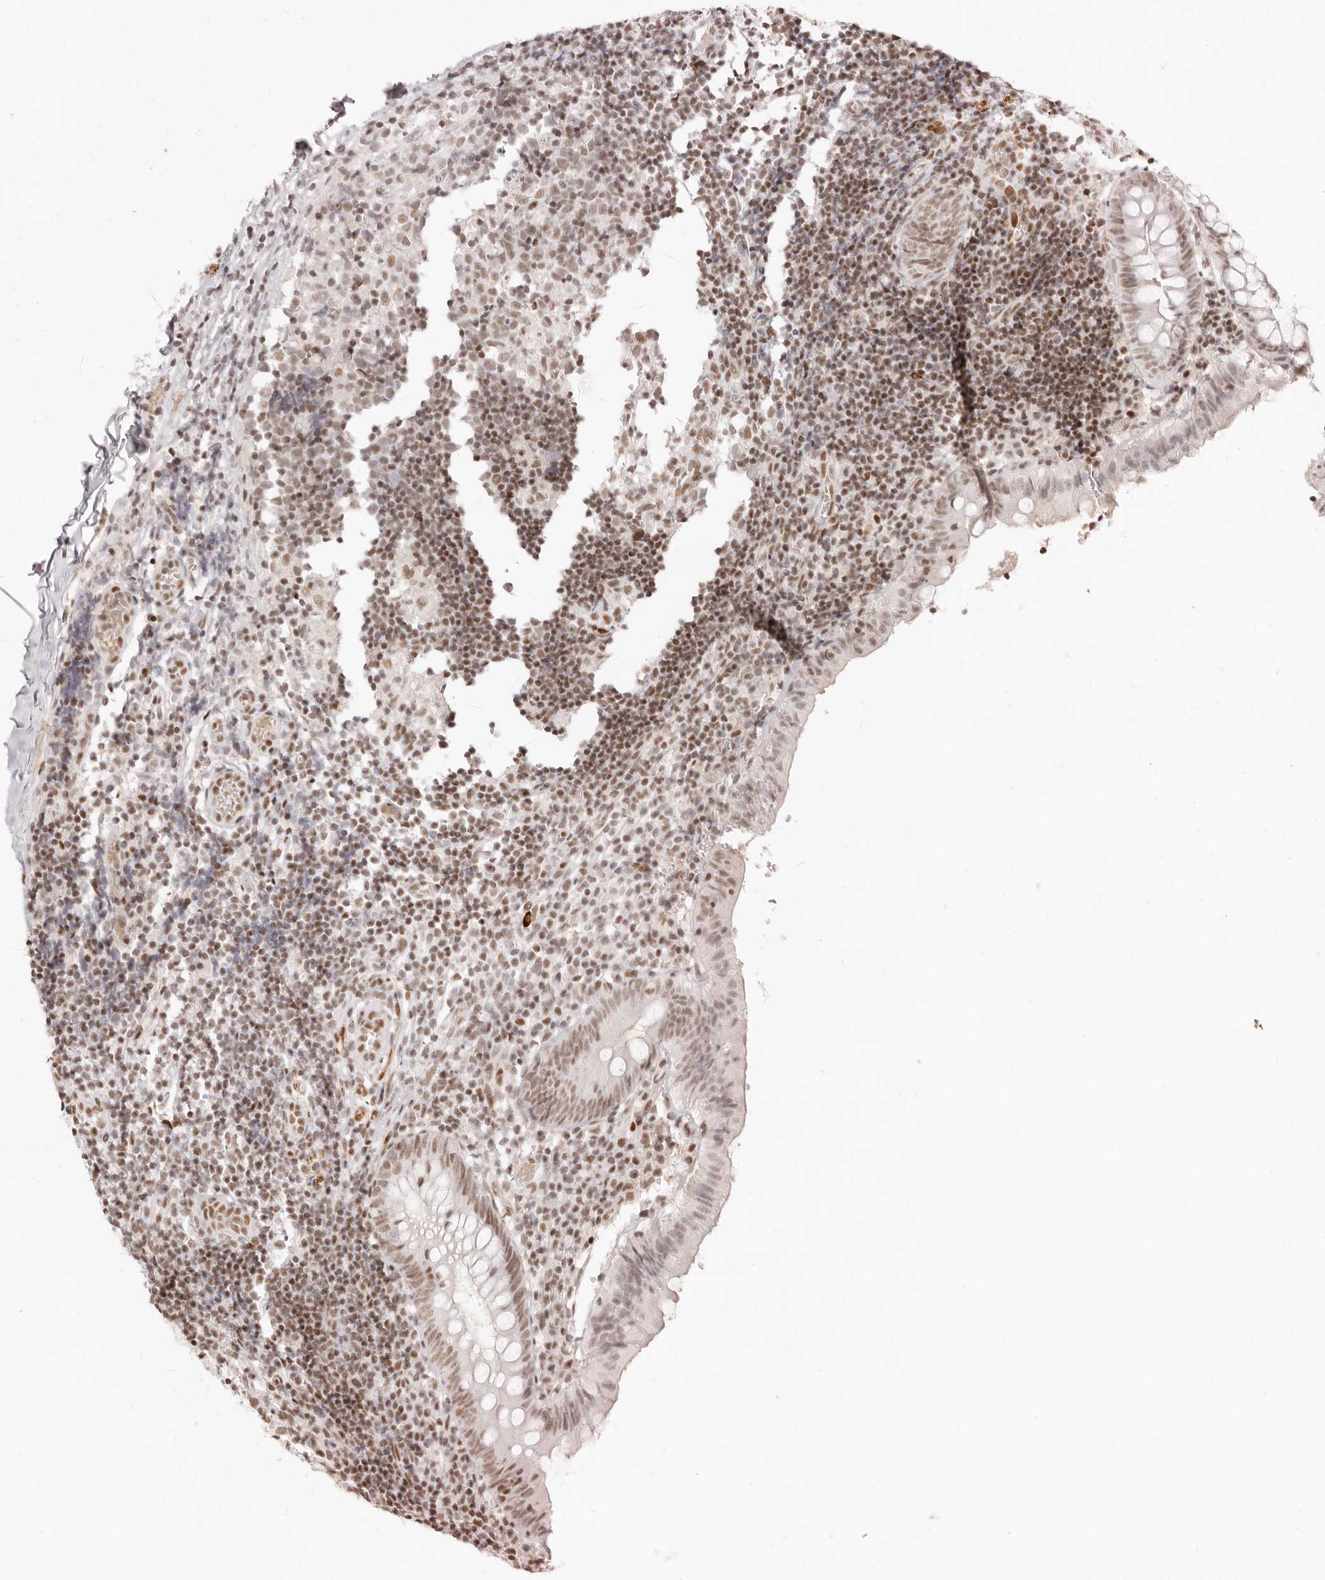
{"staining": {"intensity": "moderate", "quantity": ">75%", "location": "nuclear"}, "tissue": "appendix", "cell_type": "Glandular cells", "image_type": "normal", "snomed": [{"axis": "morphology", "description": "Normal tissue, NOS"}, {"axis": "topography", "description": "Appendix"}], "caption": "Normal appendix demonstrates moderate nuclear staining in approximately >75% of glandular cells, visualized by immunohistochemistry.", "gene": "GABPA", "patient": {"sex": "male", "age": 8}}